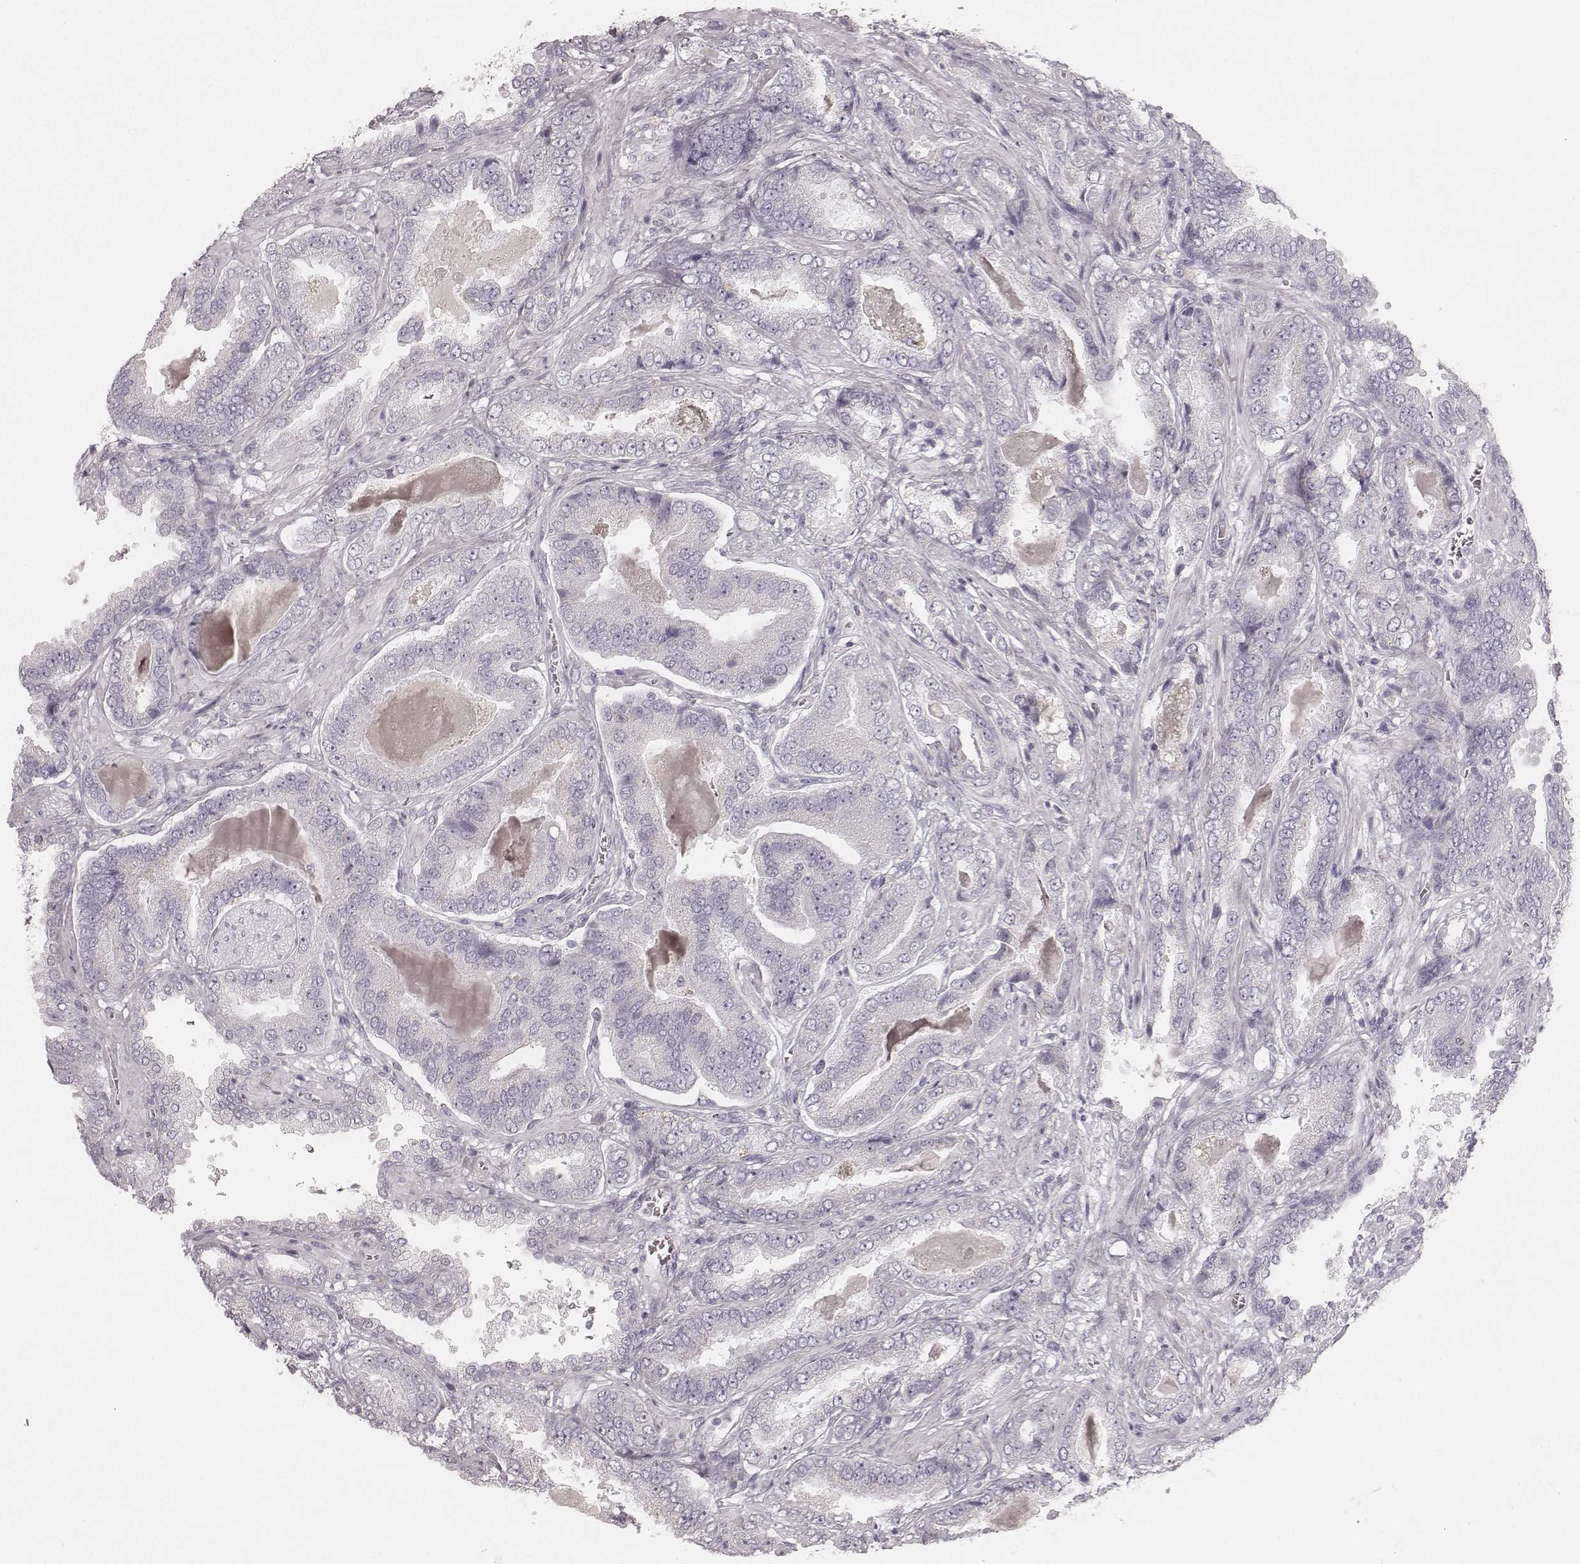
{"staining": {"intensity": "negative", "quantity": "none", "location": "none"}, "tissue": "prostate cancer", "cell_type": "Tumor cells", "image_type": "cancer", "snomed": [{"axis": "morphology", "description": "Adenocarcinoma, NOS"}, {"axis": "topography", "description": "Prostate"}], "caption": "Immunohistochemistry image of human adenocarcinoma (prostate) stained for a protein (brown), which shows no staining in tumor cells.", "gene": "KRT31", "patient": {"sex": "male", "age": 64}}